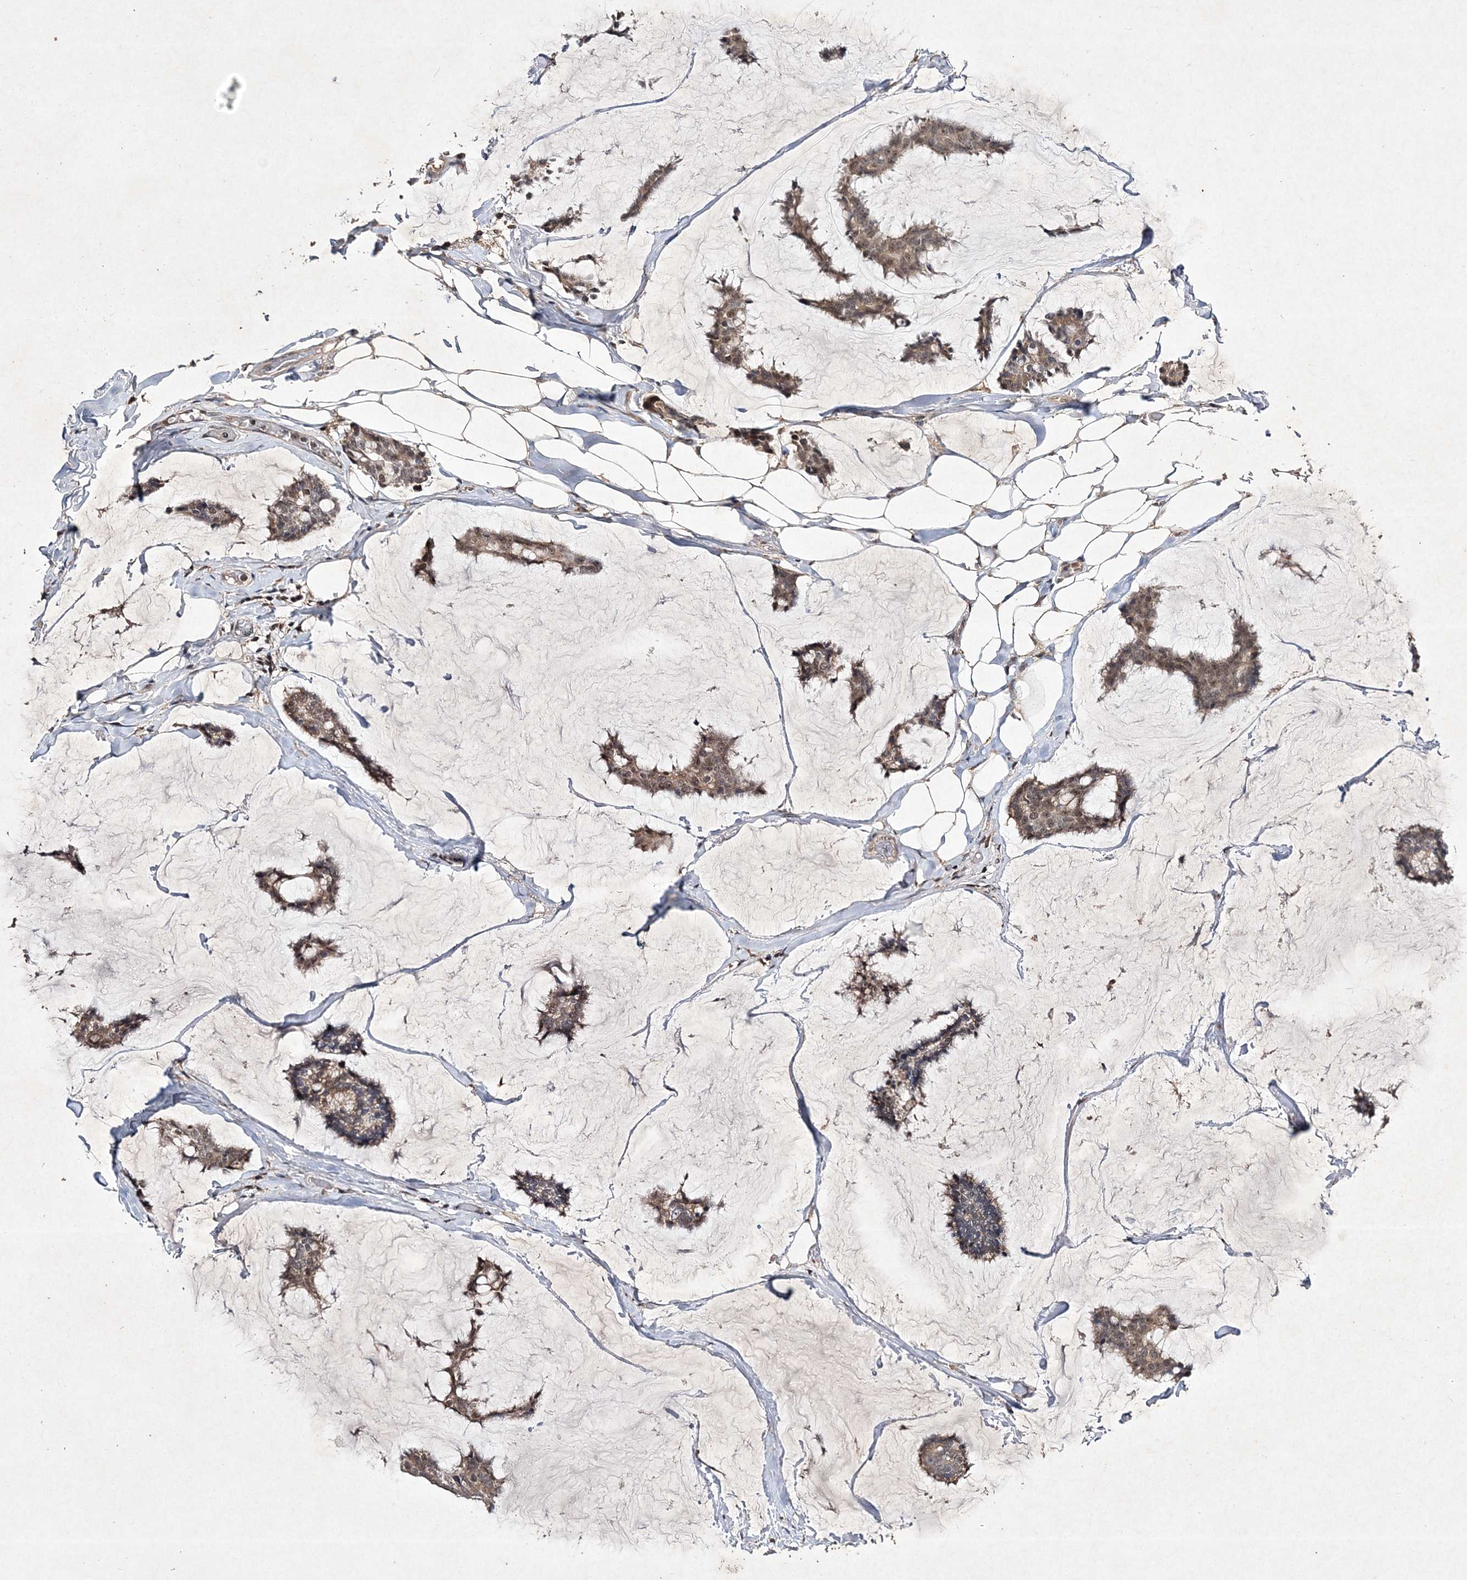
{"staining": {"intensity": "weak", "quantity": ">75%", "location": "cytoplasmic/membranous,nuclear"}, "tissue": "breast cancer", "cell_type": "Tumor cells", "image_type": "cancer", "snomed": [{"axis": "morphology", "description": "Duct carcinoma"}, {"axis": "topography", "description": "Breast"}], "caption": "Immunohistochemistry of breast cancer (invasive ductal carcinoma) displays low levels of weak cytoplasmic/membranous and nuclear positivity in approximately >75% of tumor cells.", "gene": "C3orf38", "patient": {"sex": "female", "age": 93}}